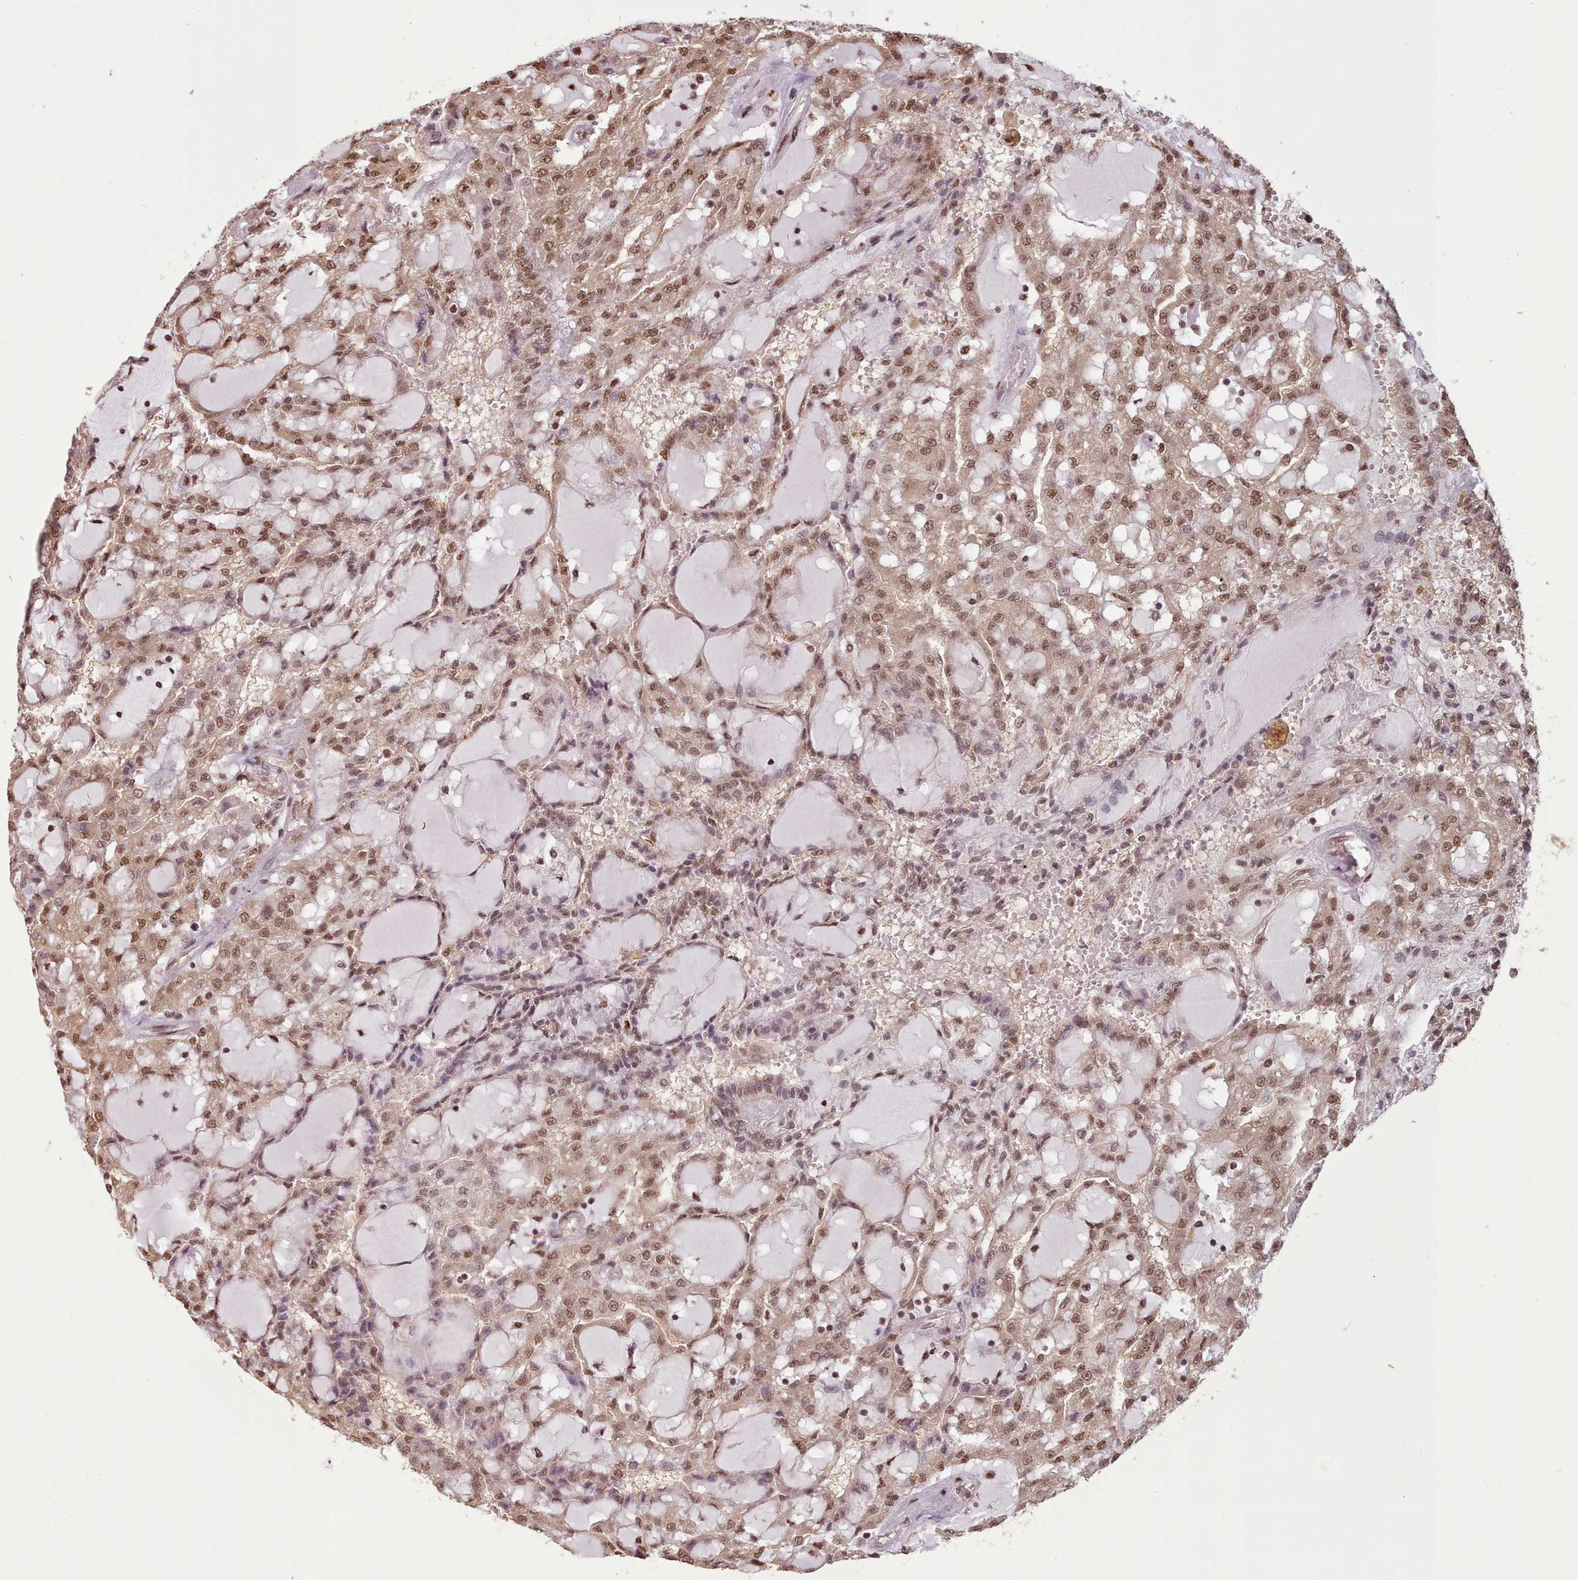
{"staining": {"intensity": "moderate", "quantity": ">75%", "location": "nuclear"}, "tissue": "renal cancer", "cell_type": "Tumor cells", "image_type": "cancer", "snomed": [{"axis": "morphology", "description": "Adenocarcinoma, NOS"}, {"axis": "topography", "description": "Kidney"}], "caption": "The micrograph demonstrates immunohistochemical staining of renal cancer. There is moderate nuclear expression is seen in about >75% of tumor cells.", "gene": "RPS27A", "patient": {"sex": "male", "age": 63}}